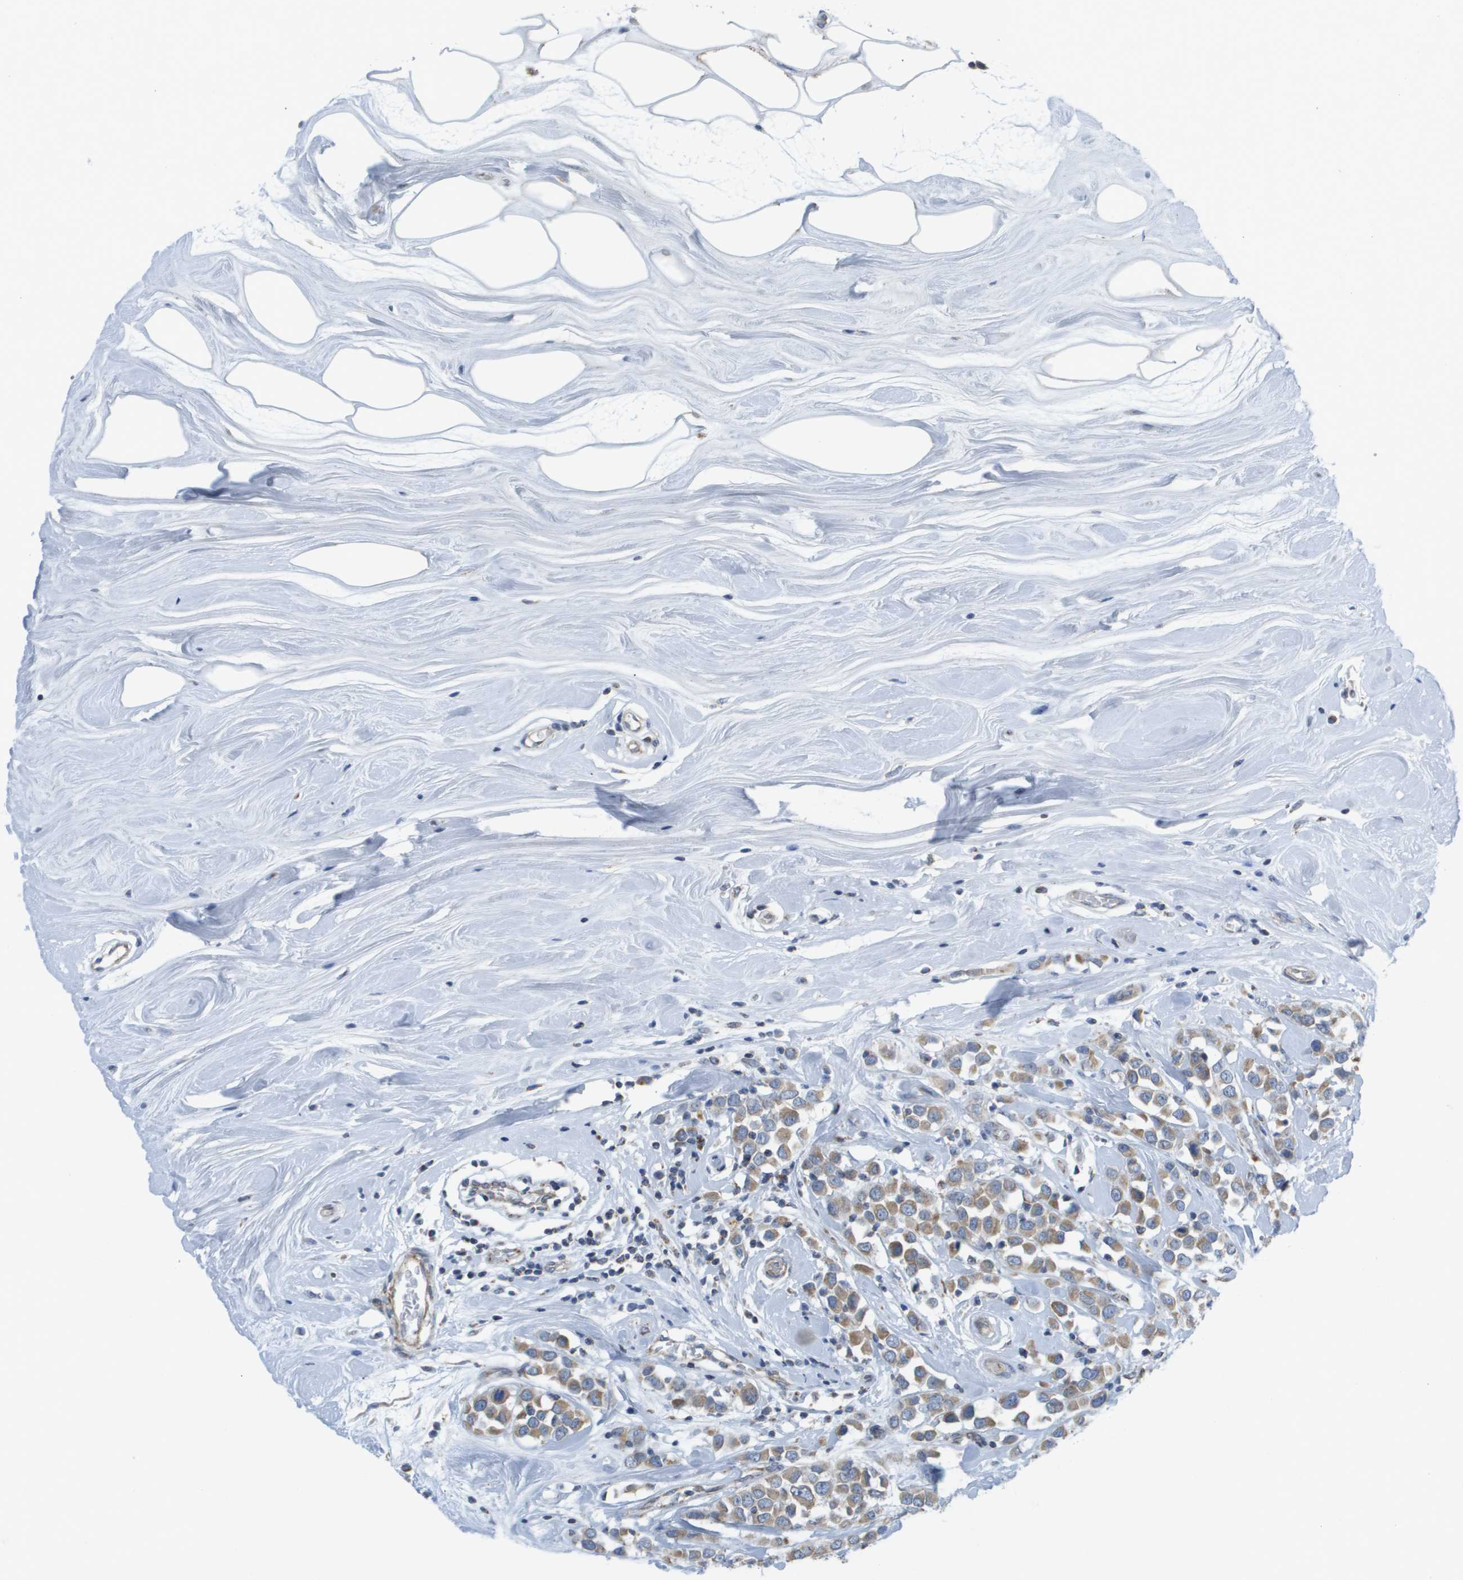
{"staining": {"intensity": "moderate", "quantity": ">75%", "location": "cytoplasmic/membranous"}, "tissue": "breast cancer", "cell_type": "Tumor cells", "image_type": "cancer", "snomed": [{"axis": "morphology", "description": "Duct carcinoma"}, {"axis": "topography", "description": "Breast"}], "caption": "Immunohistochemical staining of breast cancer reveals moderate cytoplasmic/membranous protein positivity in approximately >75% of tumor cells.", "gene": "TMEM223", "patient": {"sex": "female", "age": 61}}